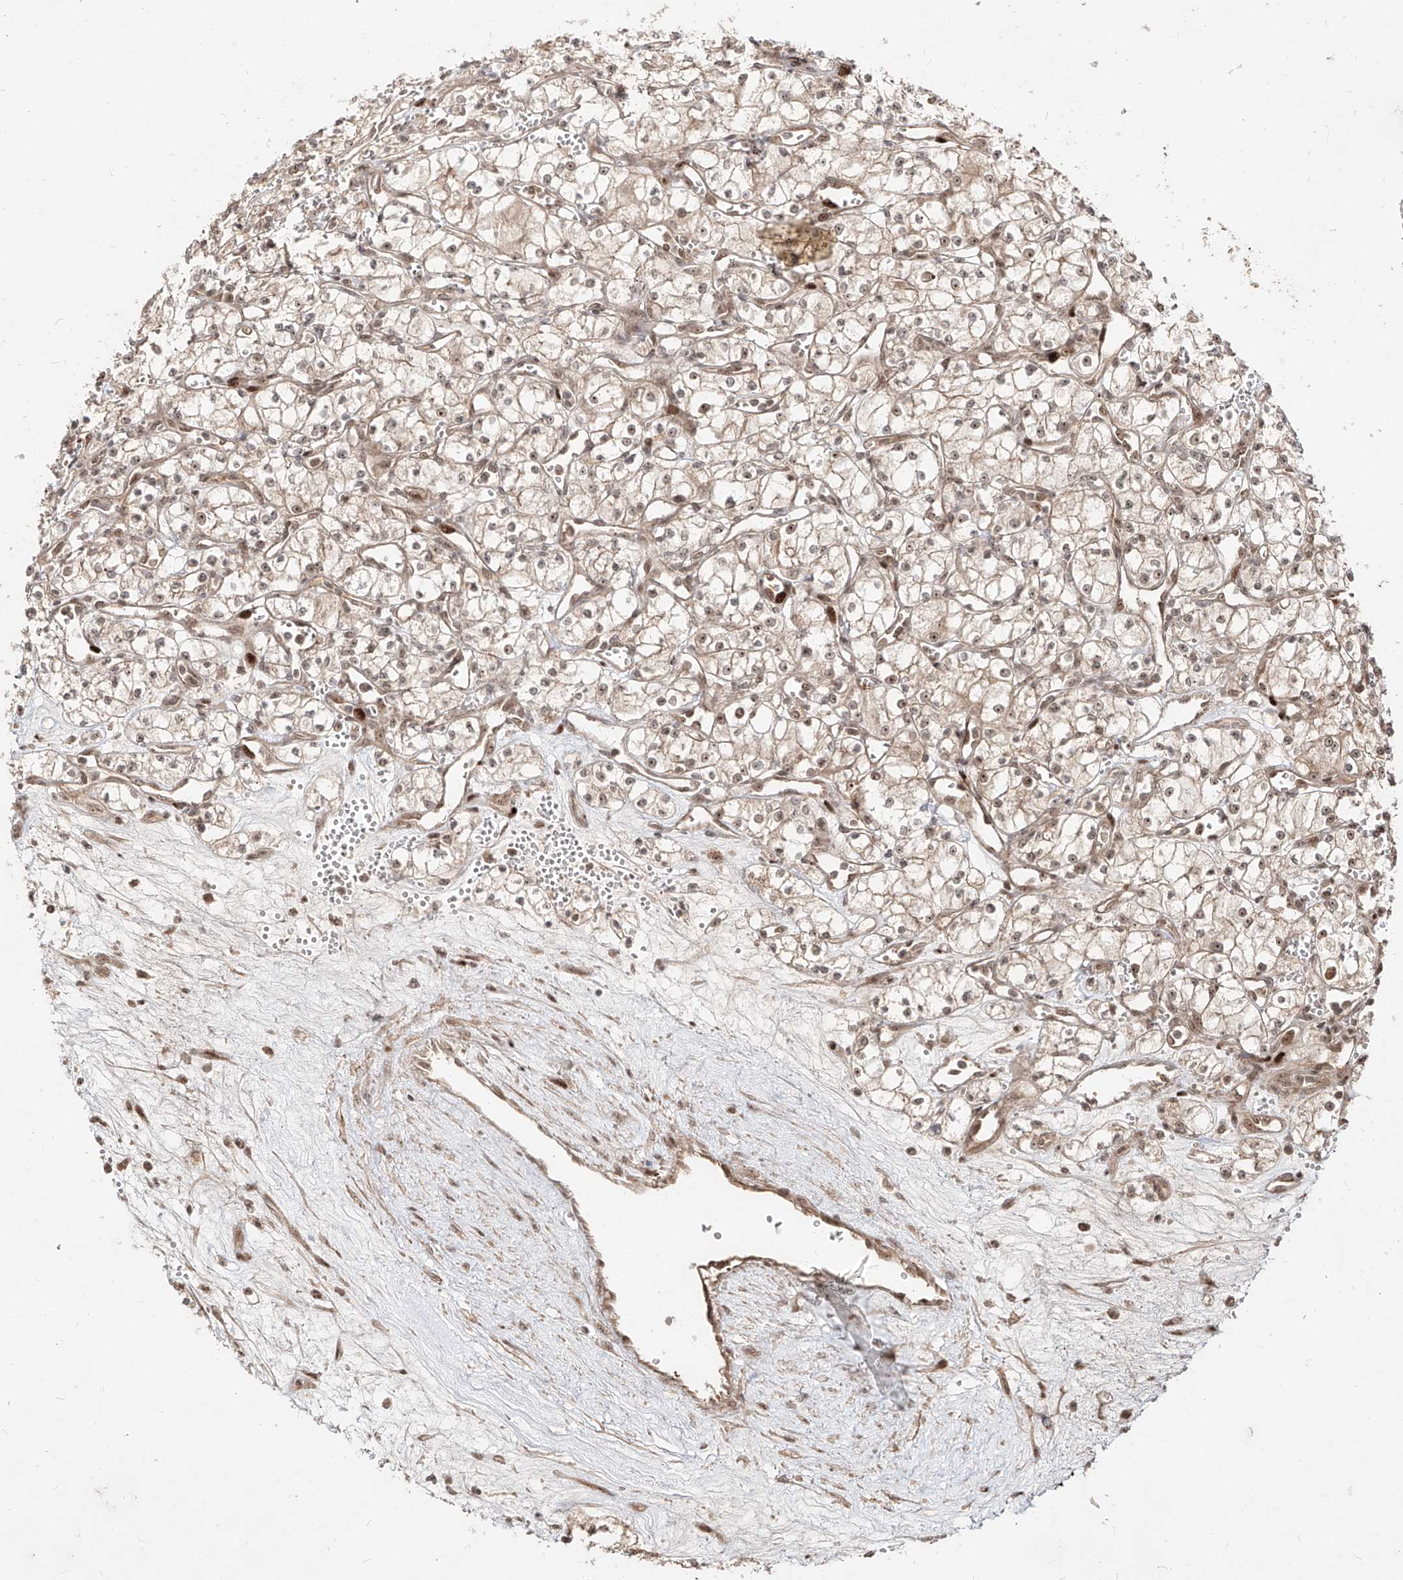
{"staining": {"intensity": "weak", "quantity": ">75%", "location": "nuclear"}, "tissue": "renal cancer", "cell_type": "Tumor cells", "image_type": "cancer", "snomed": [{"axis": "morphology", "description": "Adenocarcinoma, NOS"}, {"axis": "topography", "description": "Kidney"}], "caption": "High-magnification brightfield microscopy of adenocarcinoma (renal) stained with DAB (3,3'-diaminobenzidine) (brown) and counterstained with hematoxylin (blue). tumor cells exhibit weak nuclear expression is identified in approximately>75% of cells.", "gene": "ZNF710", "patient": {"sex": "male", "age": 59}}